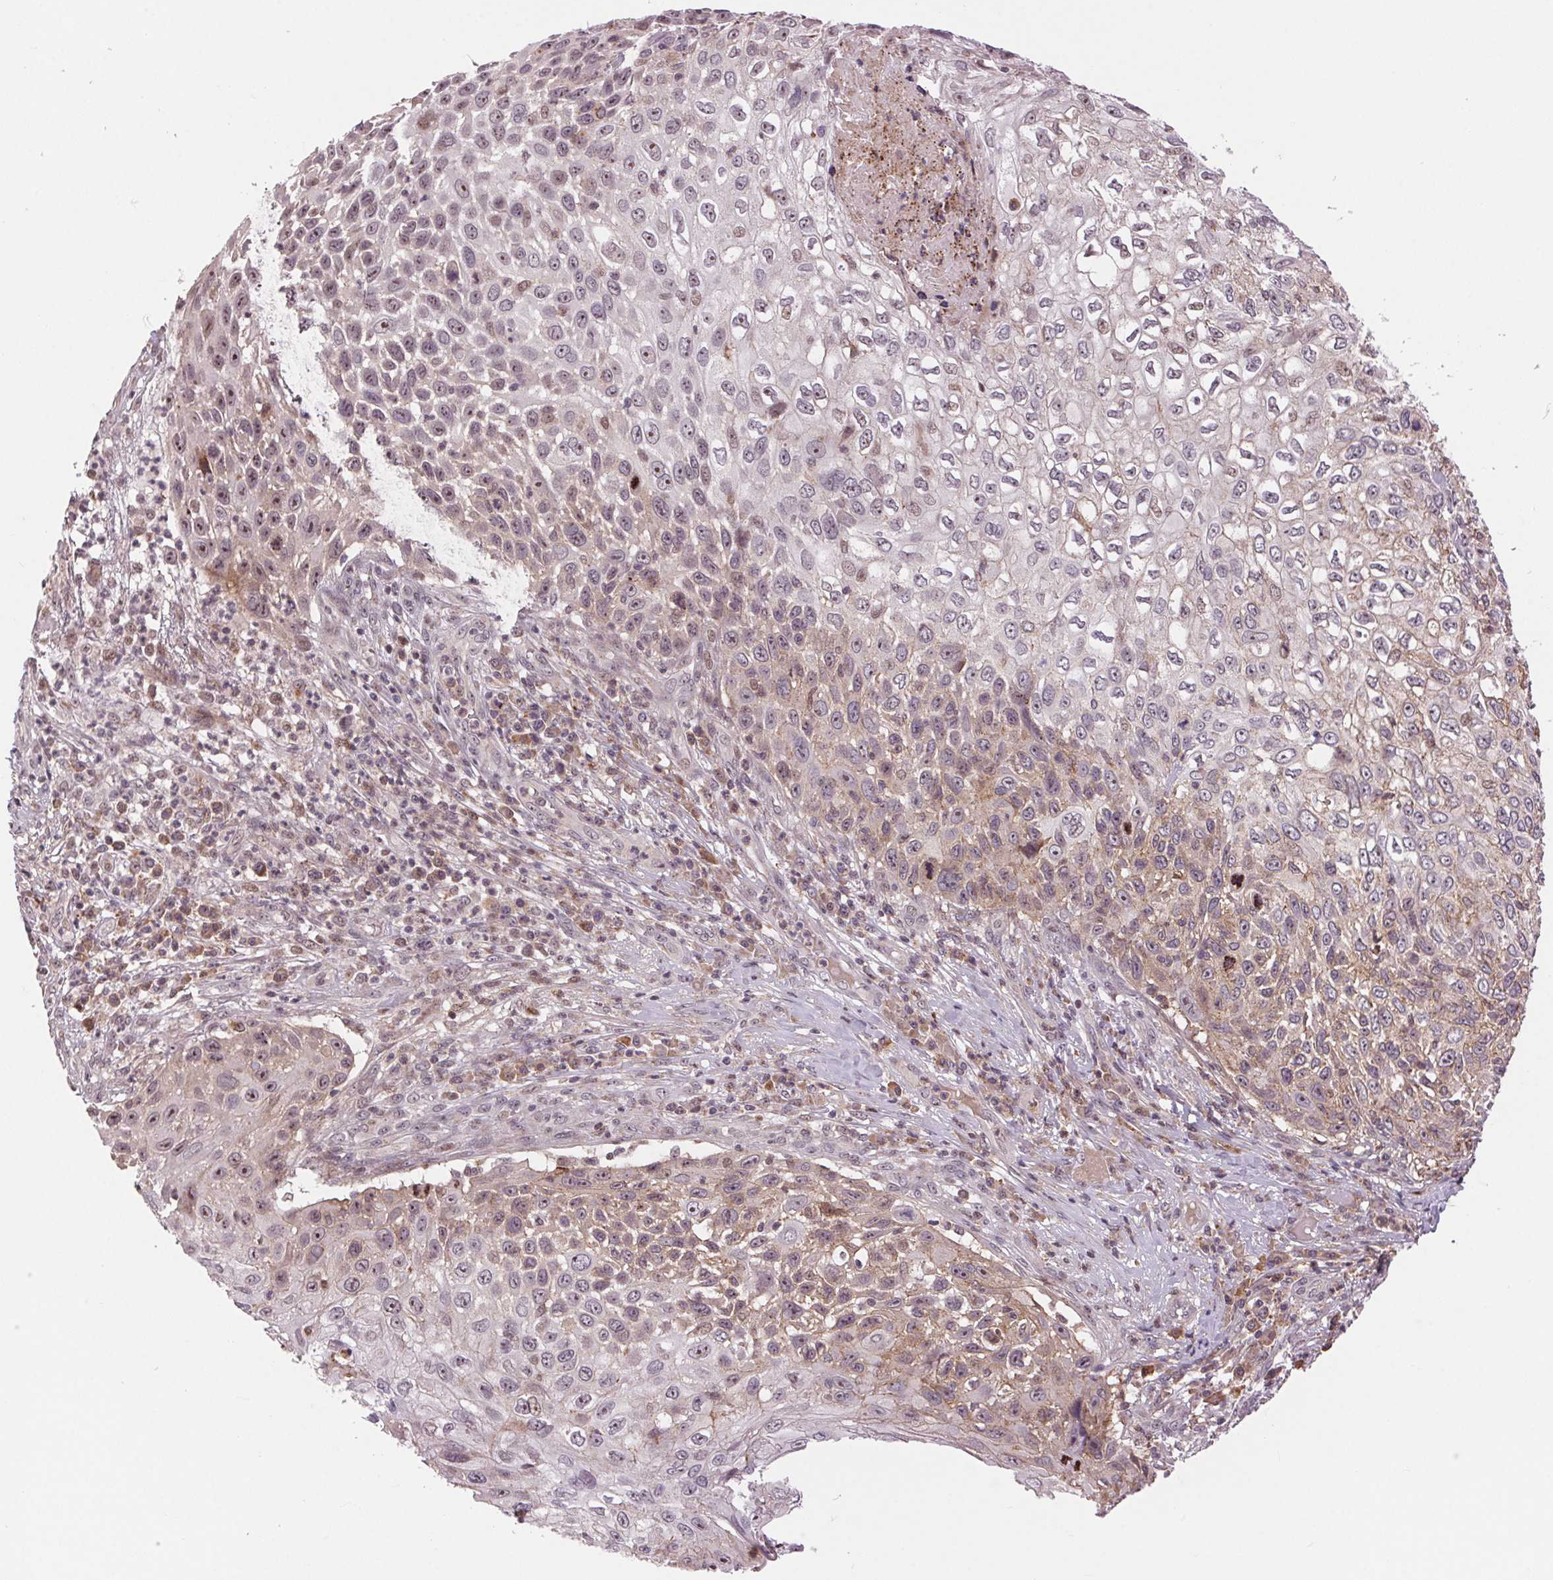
{"staining": {"intensity": "weak", "quantity": "25%-75%", "location": "cytoplasmic/membranous"}, "tissue": "skin cancer", "cell_type": "Tumor cells", "image_type": "cancer", "snomed": [{"axis": "morphology", "description": "Squamous cell carcinoma, NOS"}, {"axis": "topography", "description": "Skin"}], "caption": "A brown stain shows weak cytoplasmic/membranous staining of a protein in skin cancer (squamous cell carcinoma) tumor cells.", "gene": "CHMP4B", "patient": {"sex": "male", "age": 92}}